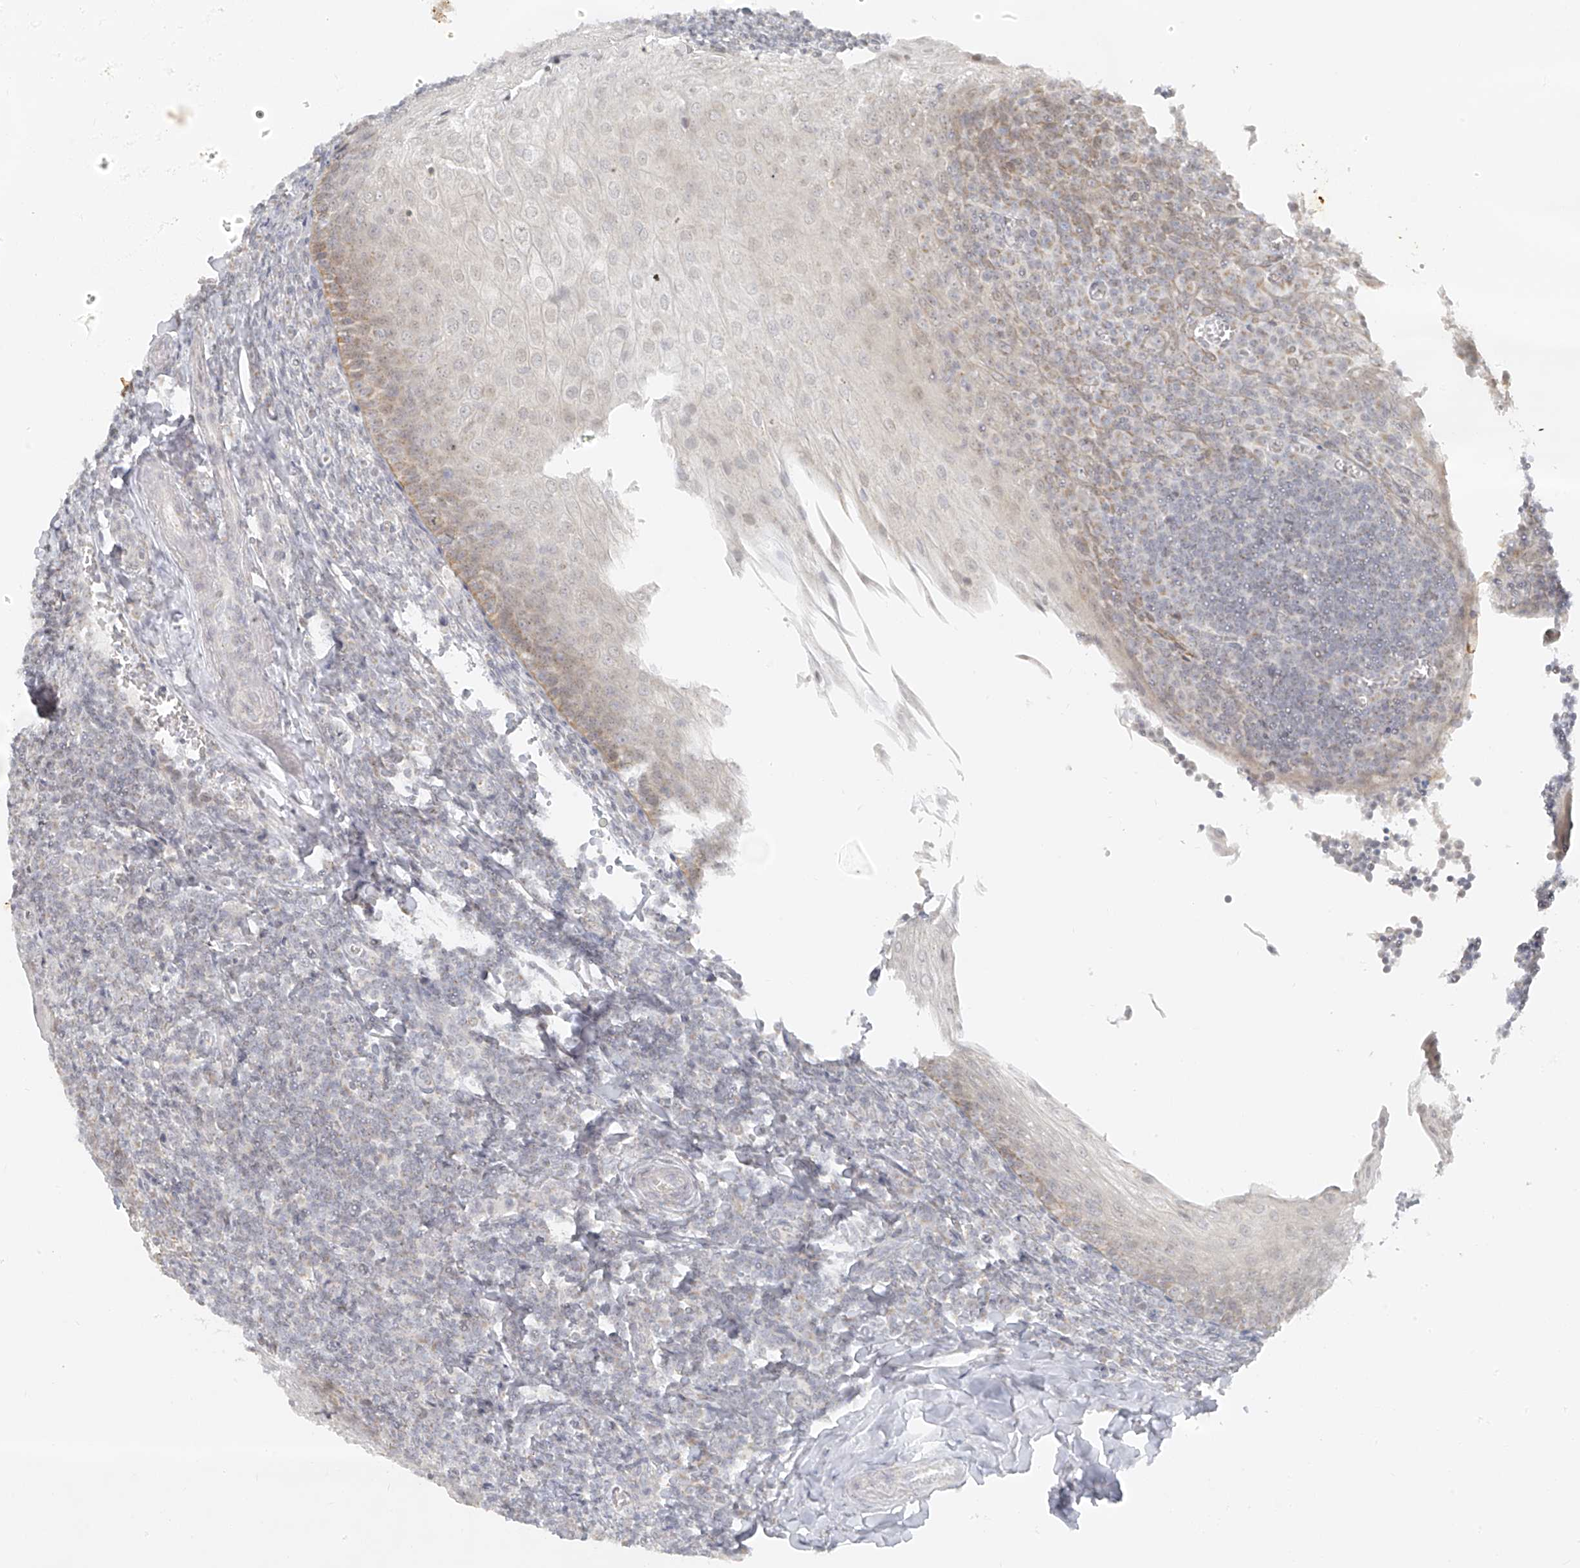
{"staining": {"intensity": "negative", "quantity": "none", "location": "none"}, "tissue": "tonsil", "cell_type": "Germinal center cells", "image_type": "normal", "snomed": [{"axis": "morphology", "description": "Normal tissue, NOS"}, {"axis": "topography", "description": "Tonsil"}], "caption": "Protein analysis of benign tonsil exhibits no significant expression in germinal center cells.", "gene": "DYRK1B", "patient": {"sex": "male", "age": 27}}